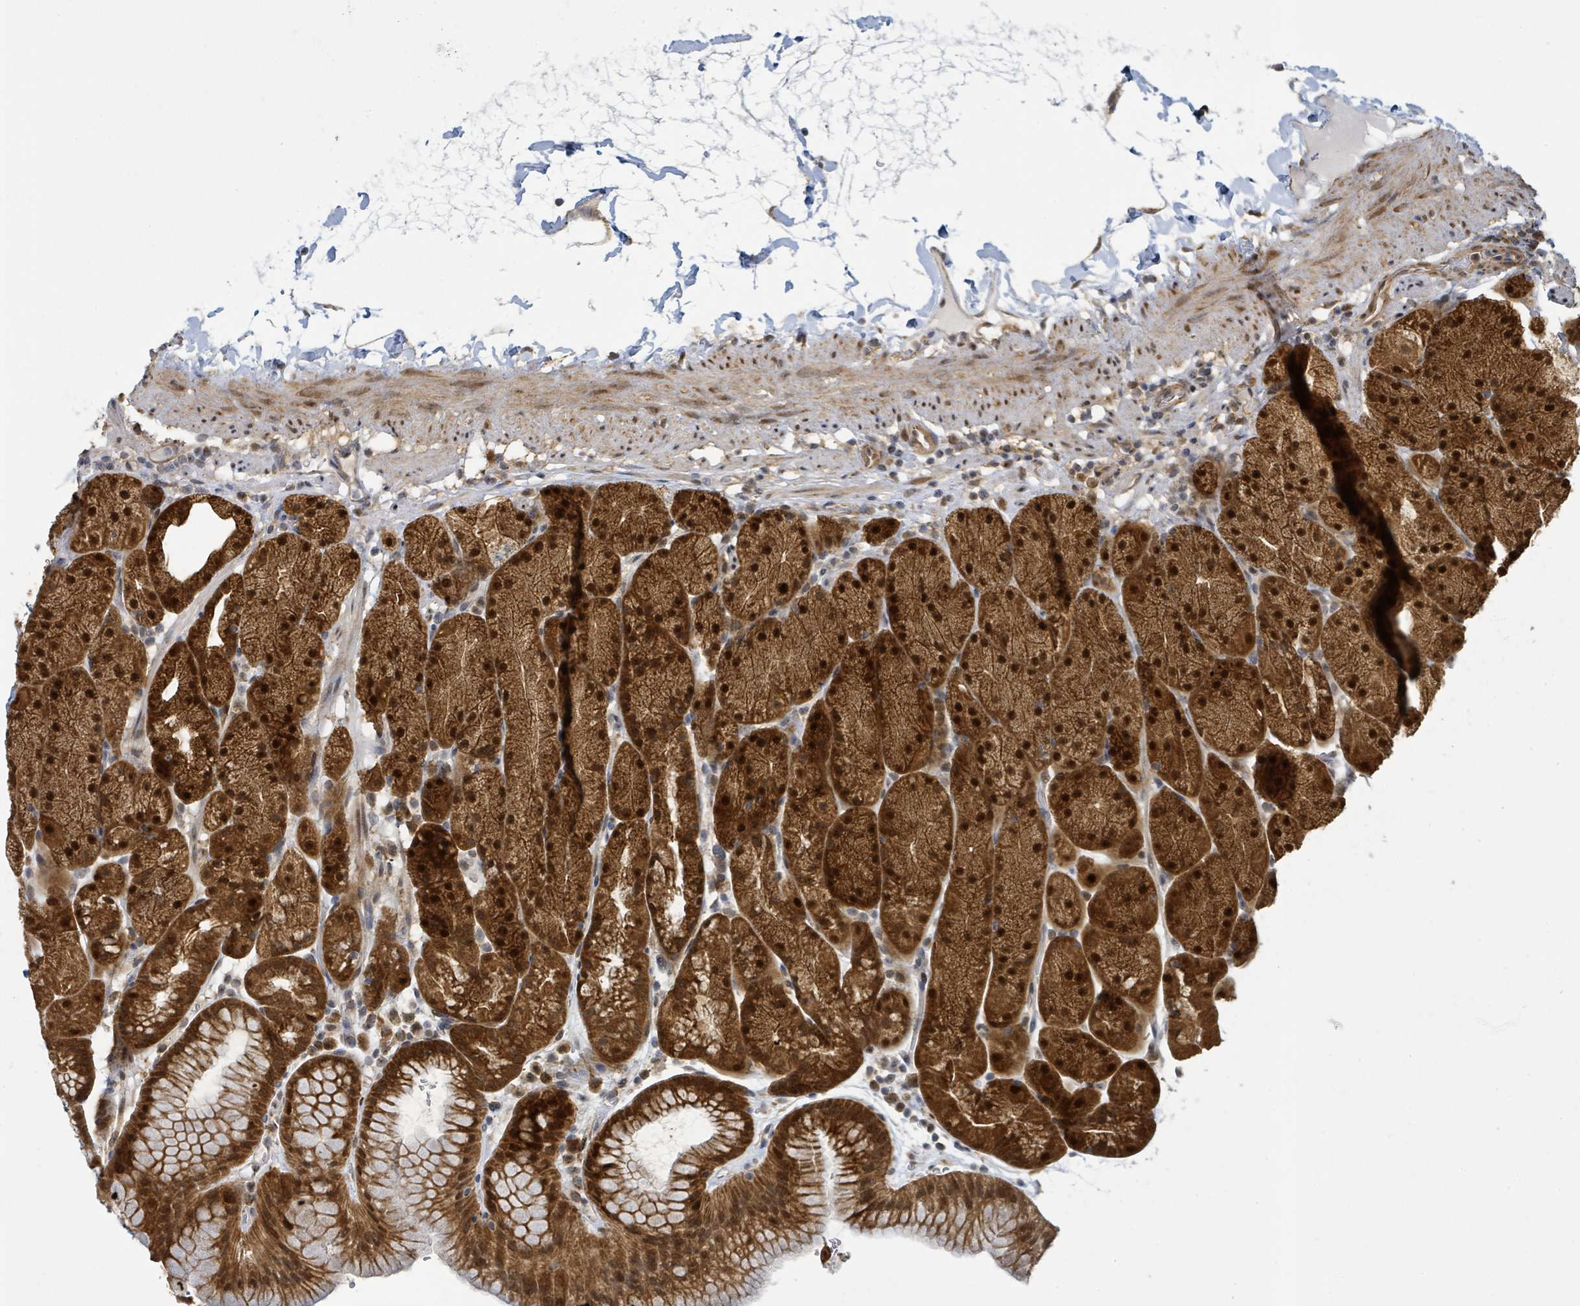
{"staining": {"intensity": "strong", "quantity": ">75%", "location": "cytoplasmic/membranous,nuclear"}, "tissue": "stomach", "cell_type": "Glandular cells", "image_type": "normal", "snomed": [{"axis": "morphology", "description": "Normal tissue, NOS"}, {"axis": "topography", "description": "Stomach, upper"}, {"axis": "topography", "description": "Stomach, lower"}], "caption": "High-power microscopy captured an immunohistochemistry (IHC) image of benign stomach, revealing strong cytoplasmic/membranous,nuclear positivity in about >75% of glandular cells. Using DAB (brown) and hematoxylin (blue) stains, captured at high magnification using brightfield microscopy.", "gene": "PSMB7", "patient": {"sex": "male", "age": 67}}